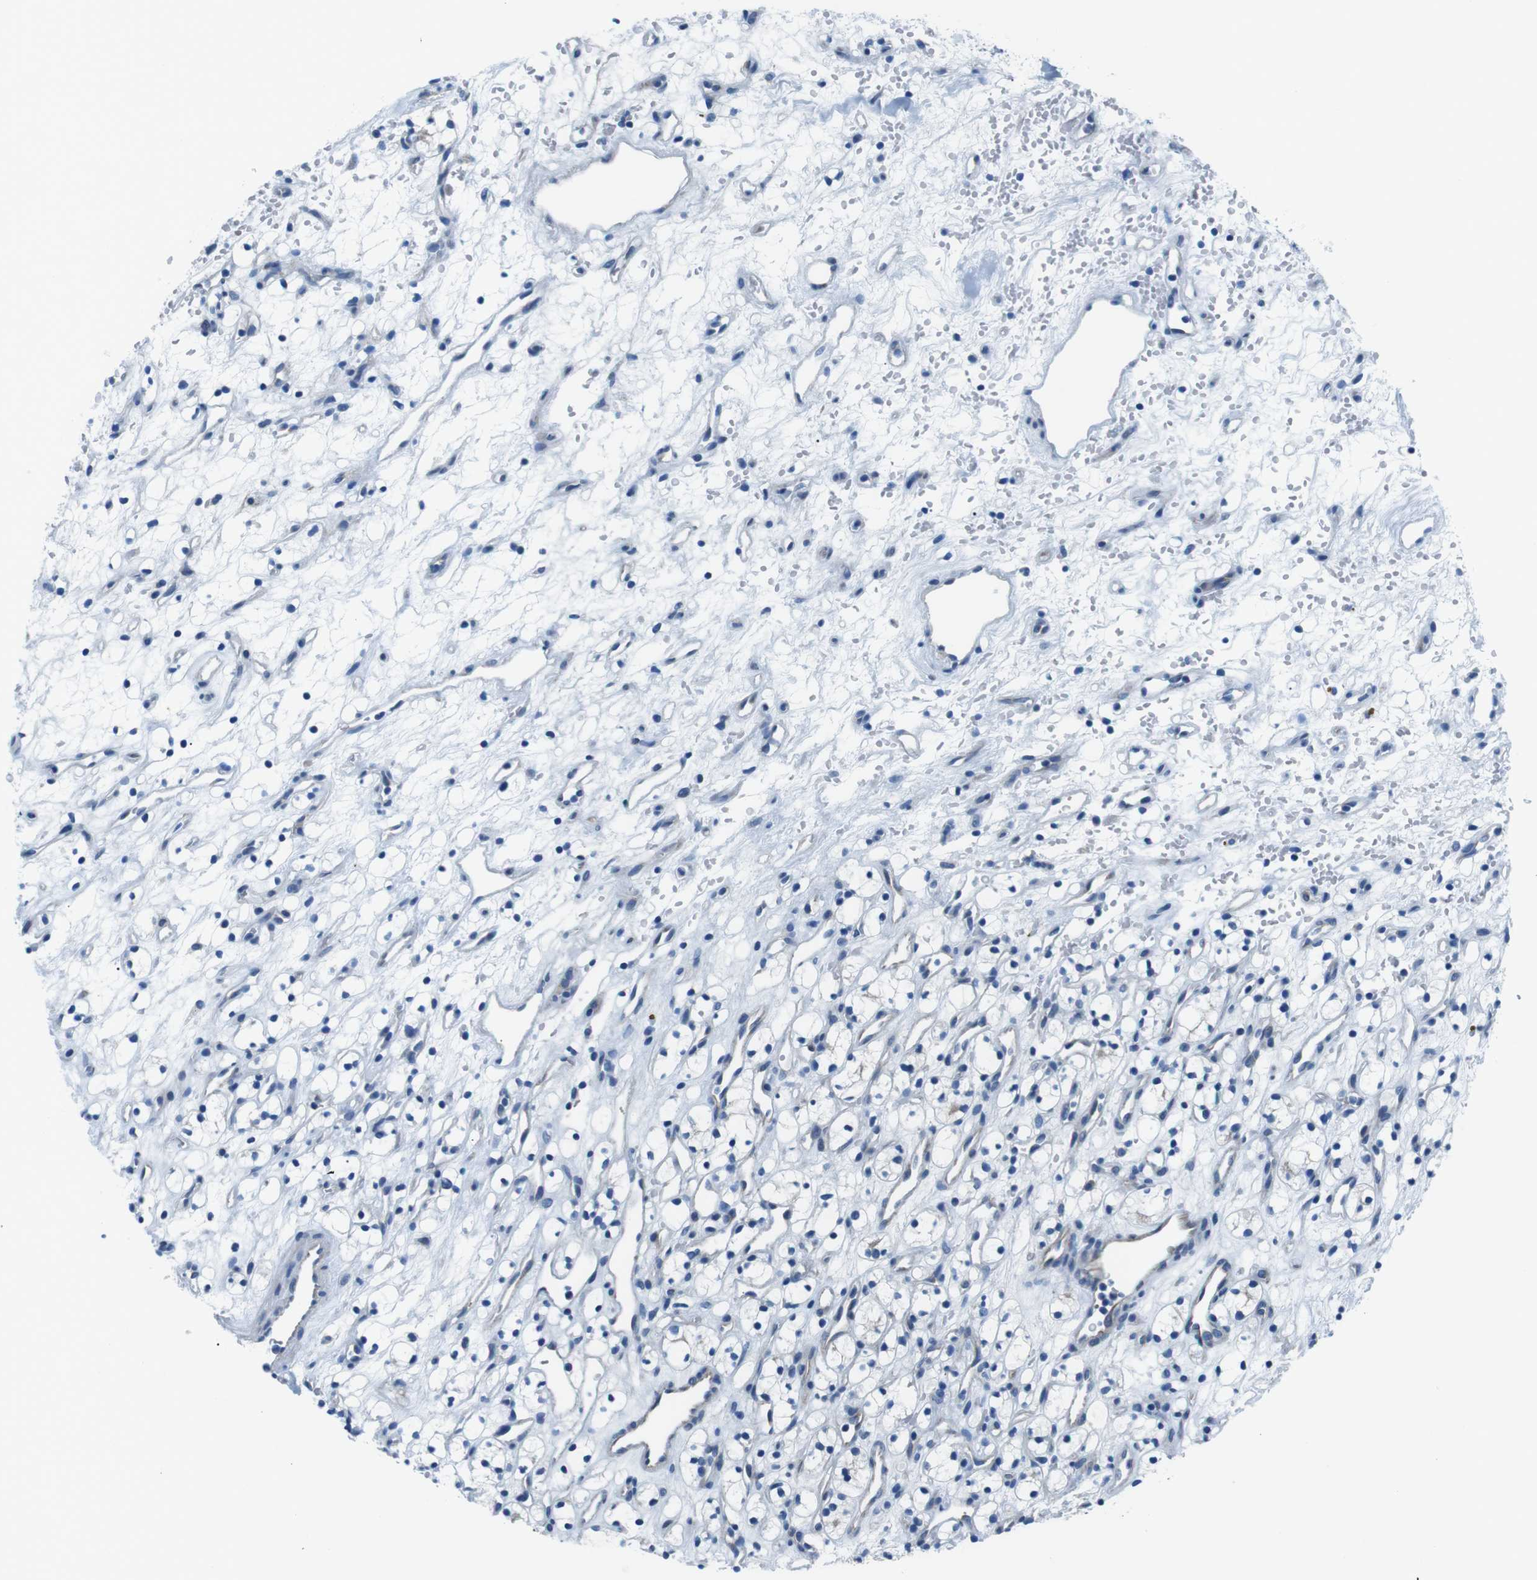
{"staining": {"intensity": "negative", "quantity": "none", "location": "none"}, "tissue": "renal cancer", "cell_type": "Tumor cells", "image_type": "cancer", "snomed": [{"axis": "morphology", "description": "Adenocarcinoma, NOS"}, {"axis": "topography", "description": "Kidney"}], "caption": "DAB immunohistochemical staining of human renal adenocarcinoma exhibits no significant expression in tumor cells.", "gene": "MUC2", "patient": {"sex": "female", "age": 60}}